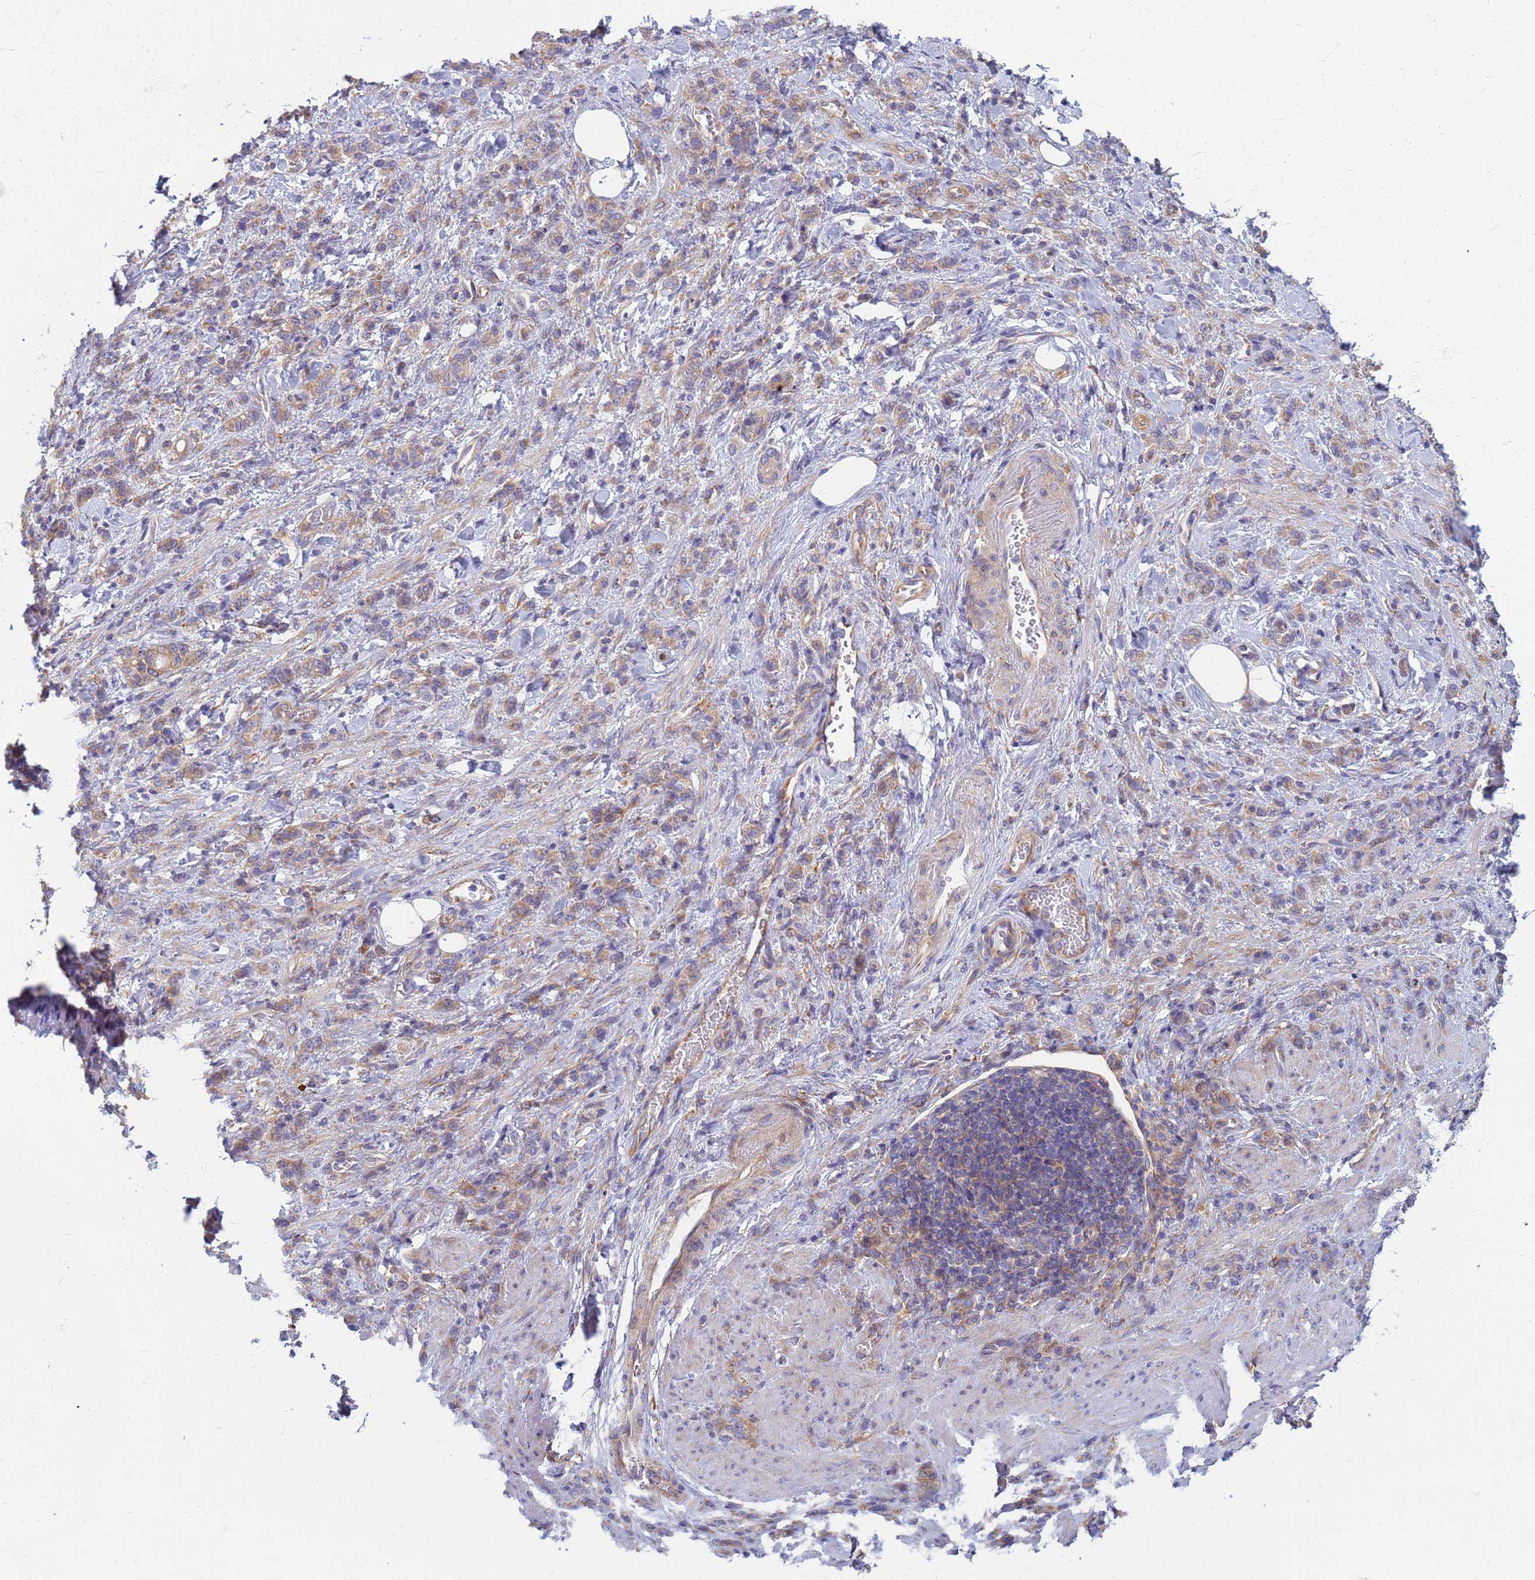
{"staining": {"intensity": "moderate", "quantity": ">75%", "location": "cytoplasmic/membranous"}, "tissue": "stomach cancer", "cell_type": "Tumor cells", "image_type": "cancer", "snomed": [{"axis": "morphology", "description": "Adenocarcinoma, NOS"}, {"axis": "topography", "description": "Stomach"}], "caption": "DAB (3,3'-diaminobenzidine) immunohistochemical staining of stomach adenocarcinoma demonstrates moderate cytoplasmic/membranous protein positivity in about >75% of tumor cells. (brown staining indicates protein expression, while blue staining denotes nuclei).", "gene": "EEA1", "patient": {"sex": "male", "age": 77}}